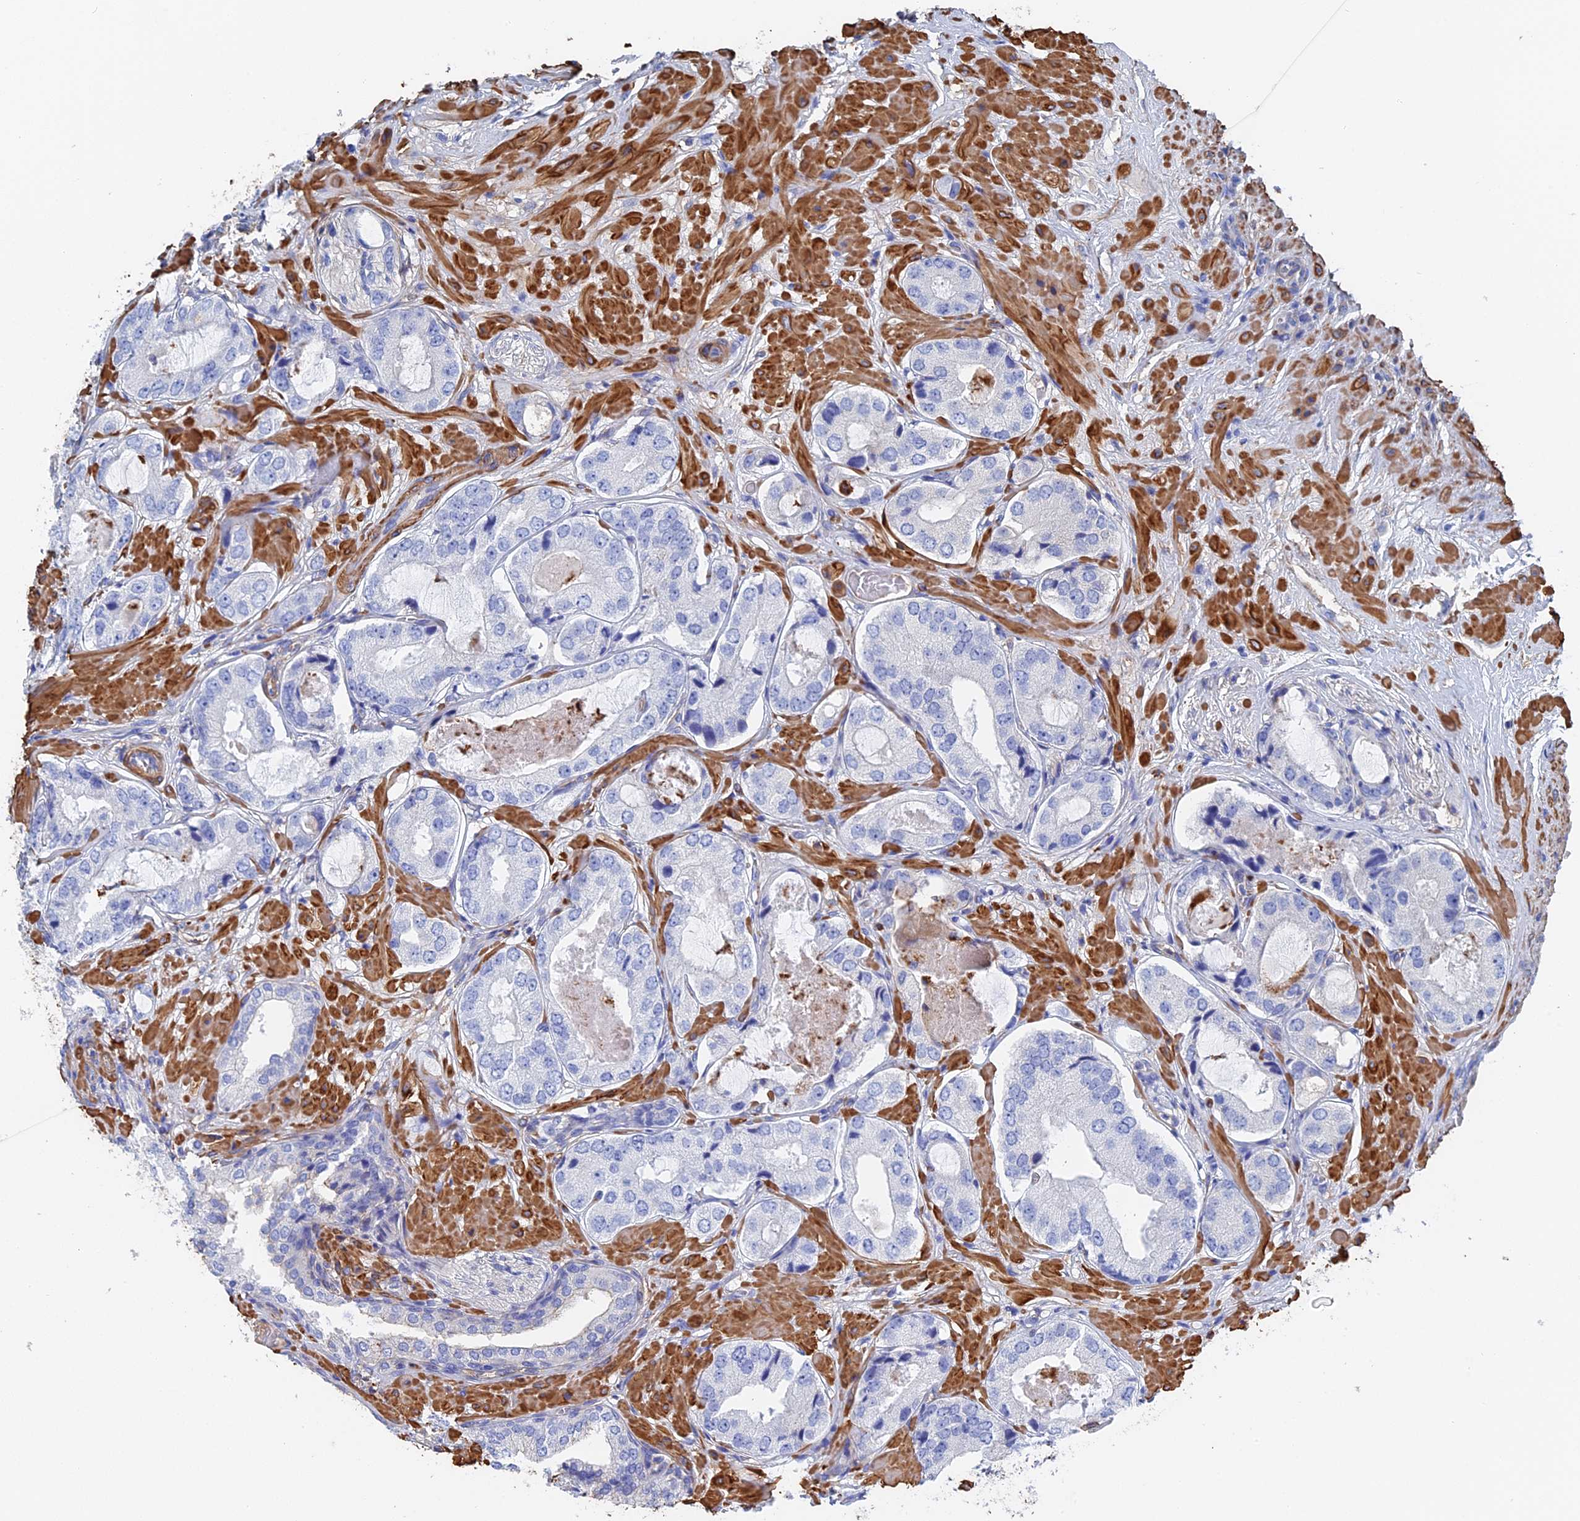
{"staining": {"intensity": "negative", "quantity": "none", "location": "none"}, "tissue": "prostate cancer", "cell_type": "Tumor cells", "image_type": "cancer", "snomed": [{"axis": "morphology", "description": "Adenocarcinoma, High grade"}, {"axis": "topography", "description": "Prostate"}], "caption": "A photomicrograph of adenocarcinoma (high-grade) (prostate) stained for a protein reveals no brown staining in tumor cells.", "gene": "STRA6", "patient": {"sex": "male", "age": 59}}